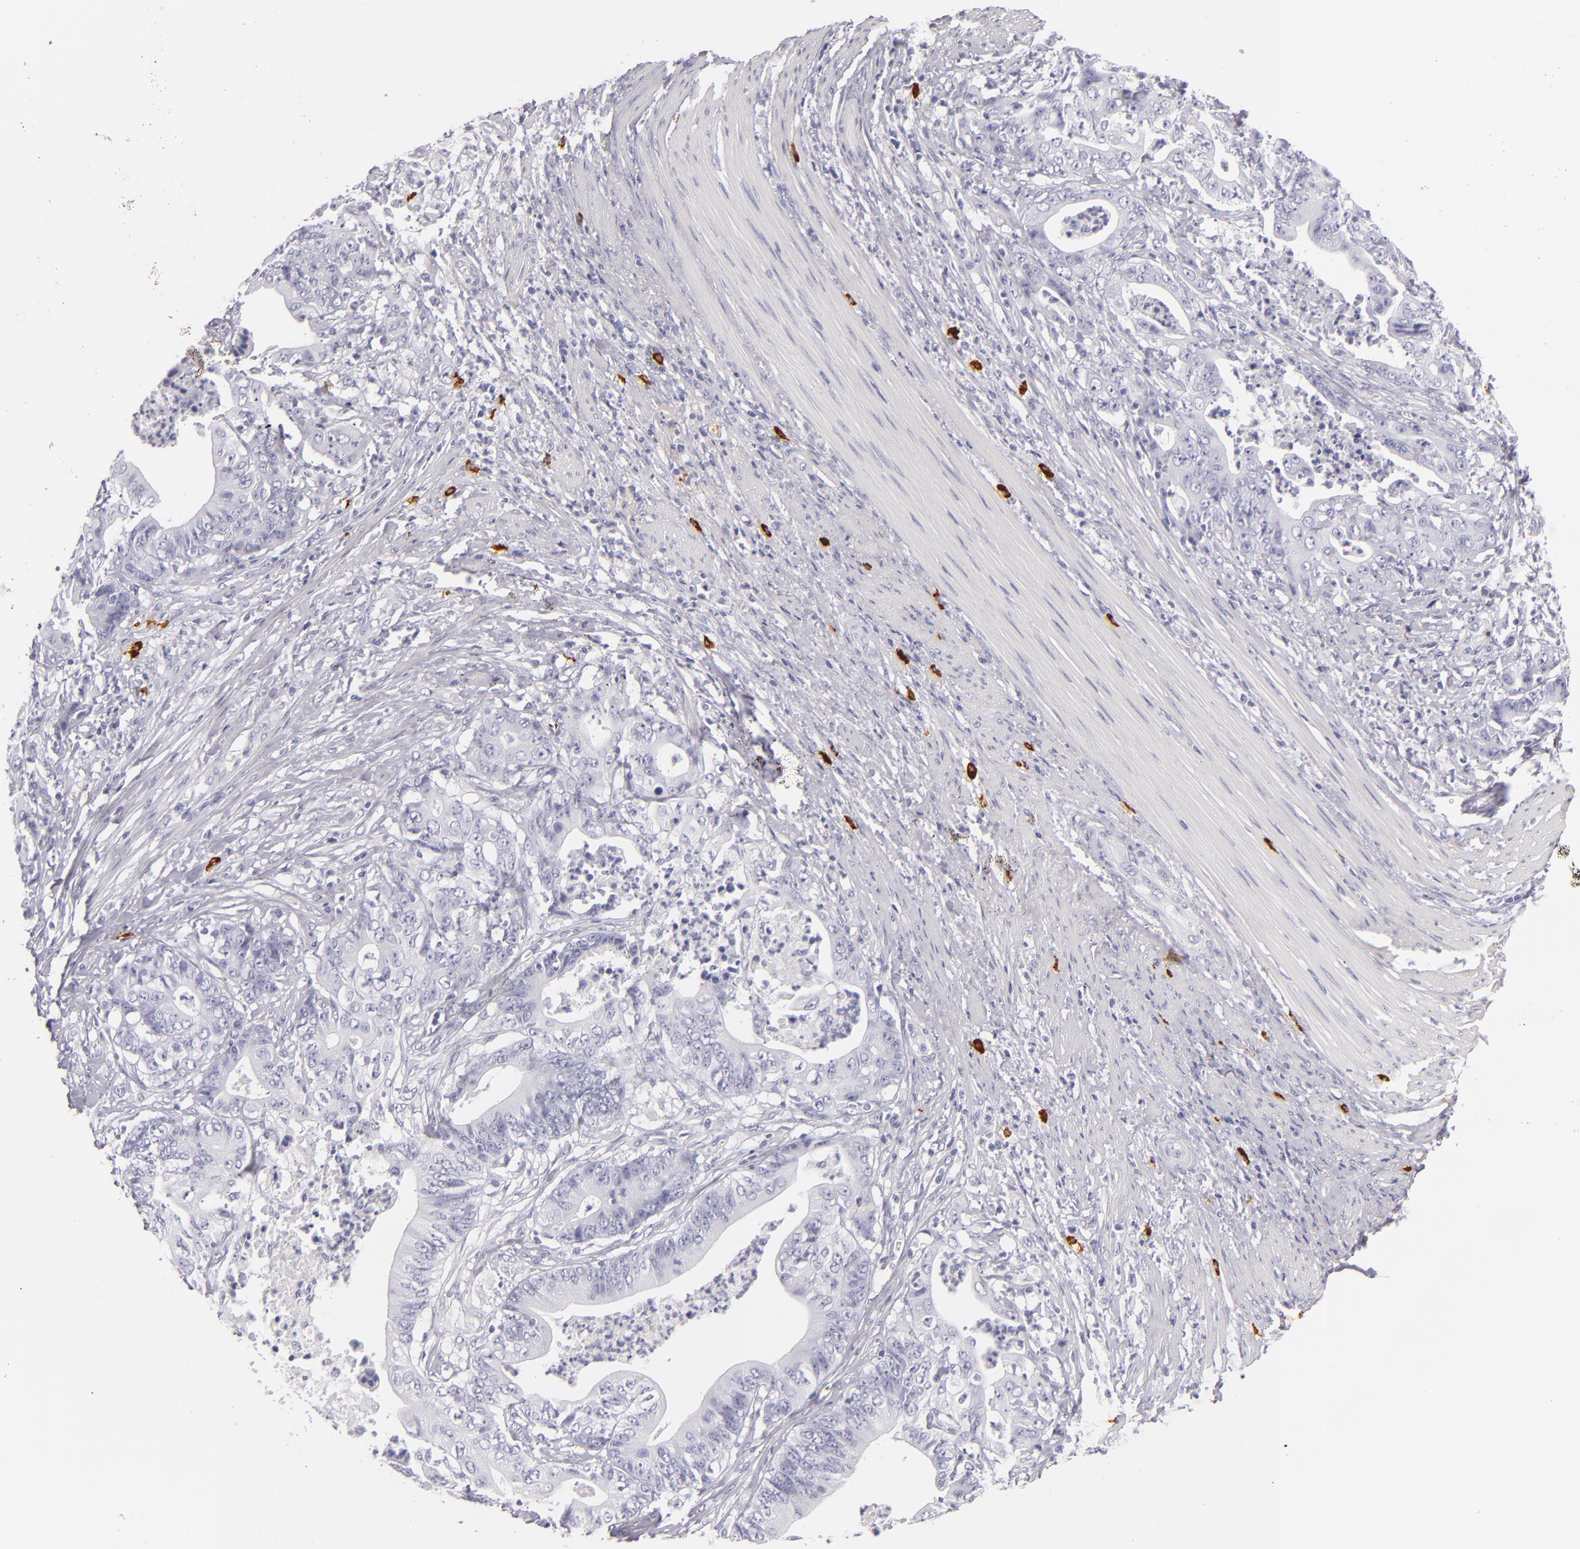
{"staining": {"intensity": "negative", "quantity": "none", "location": "none"}, "tissue": "stomach cancer", "cell_type": "Tumor cells", "image_type": "cancer", "snomed": [{"axis": "morphology", "description": "Adenocarcinoma, NOS"}, {"axis": "topography", "description": "Stomach, lower"}], "caption": "A high-resolution histopathology image shows IHC staining of adenocarcinoma (stomach), which exhibits no significant expression in tumor cells. Brightfield microscopy of immunohistochemistry (IHC) stained with DAB (brown) and hematoxylin (blue), captured at high magnification.", "gene": "TPSD1", "patient": {"sex": "female", "age": 86}}